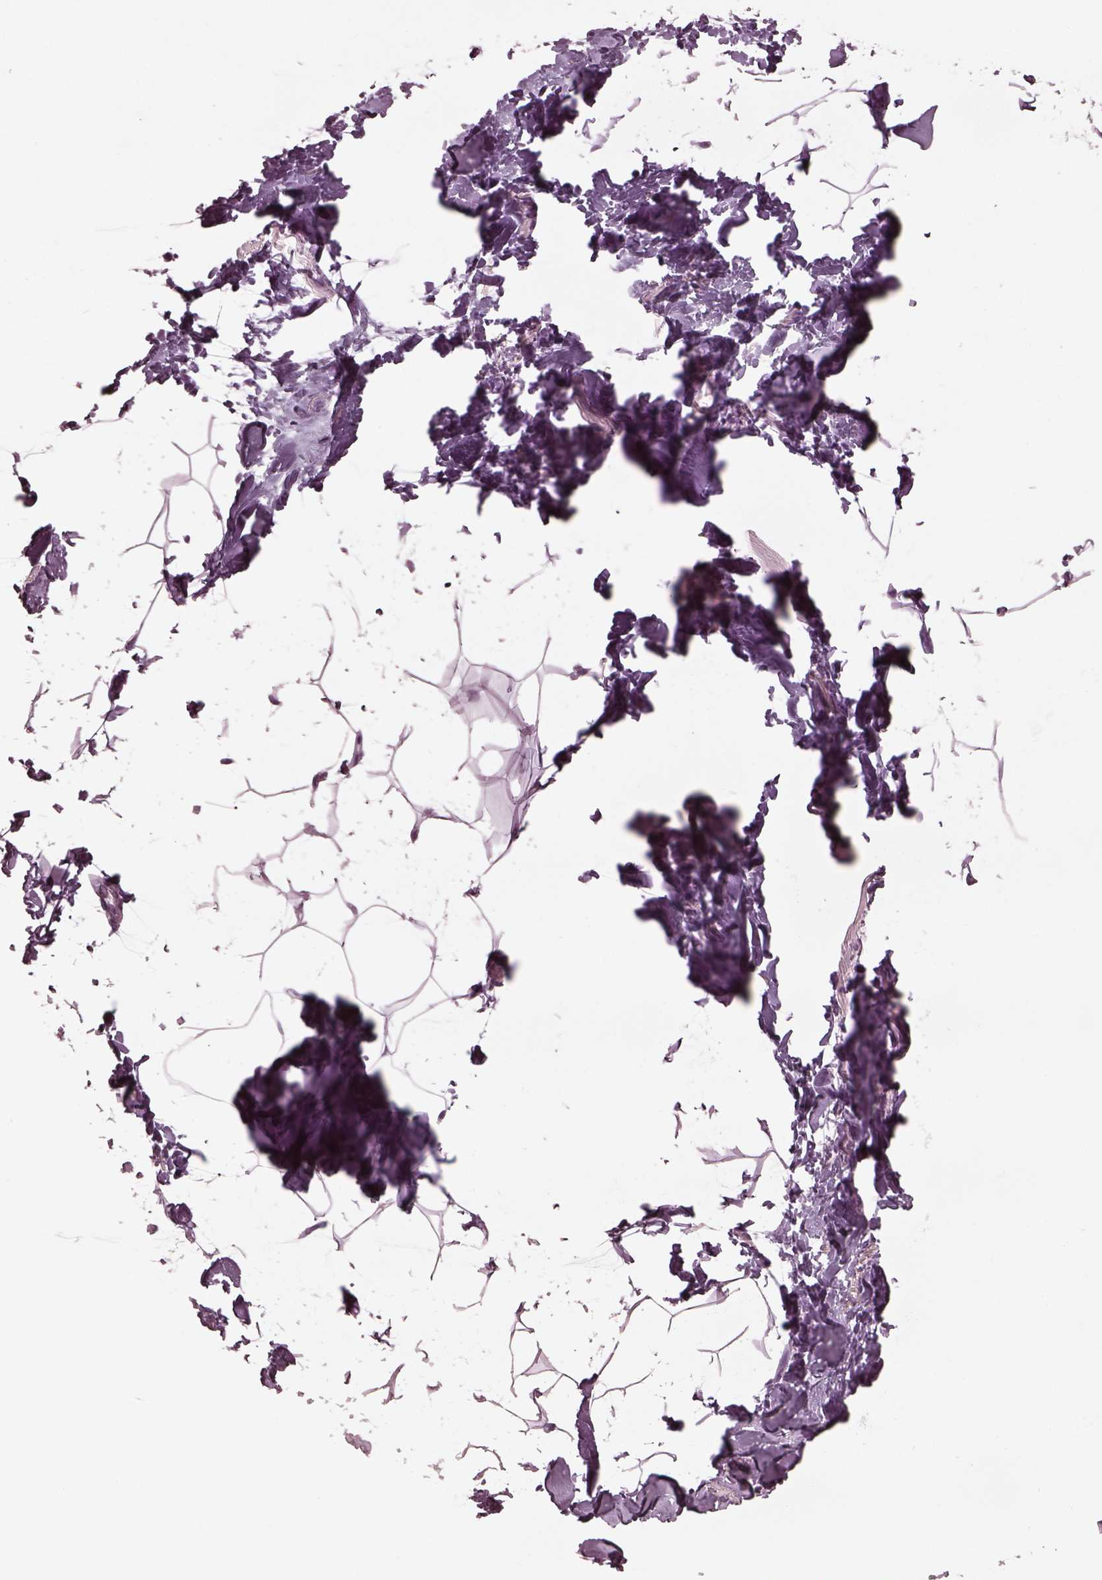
{"staining": {"intensity": "negative", "quantity": "none", "location": "none"}, "tissue": "breast", "cell_type": "Adipocytes", "image_type": "normal", "snomed": [{"axis": "morphology", "description": "Normal tissue, NOS"}, {"axis": "topography", "description": "Breast"}], "caption": "Adipocytes show no significant expression in benign breast. (DAB IHC visualized using brightfield microscopy, high magnification).", "gene": "CELSR3", "patient": {"sex": "female", "age": 32}}